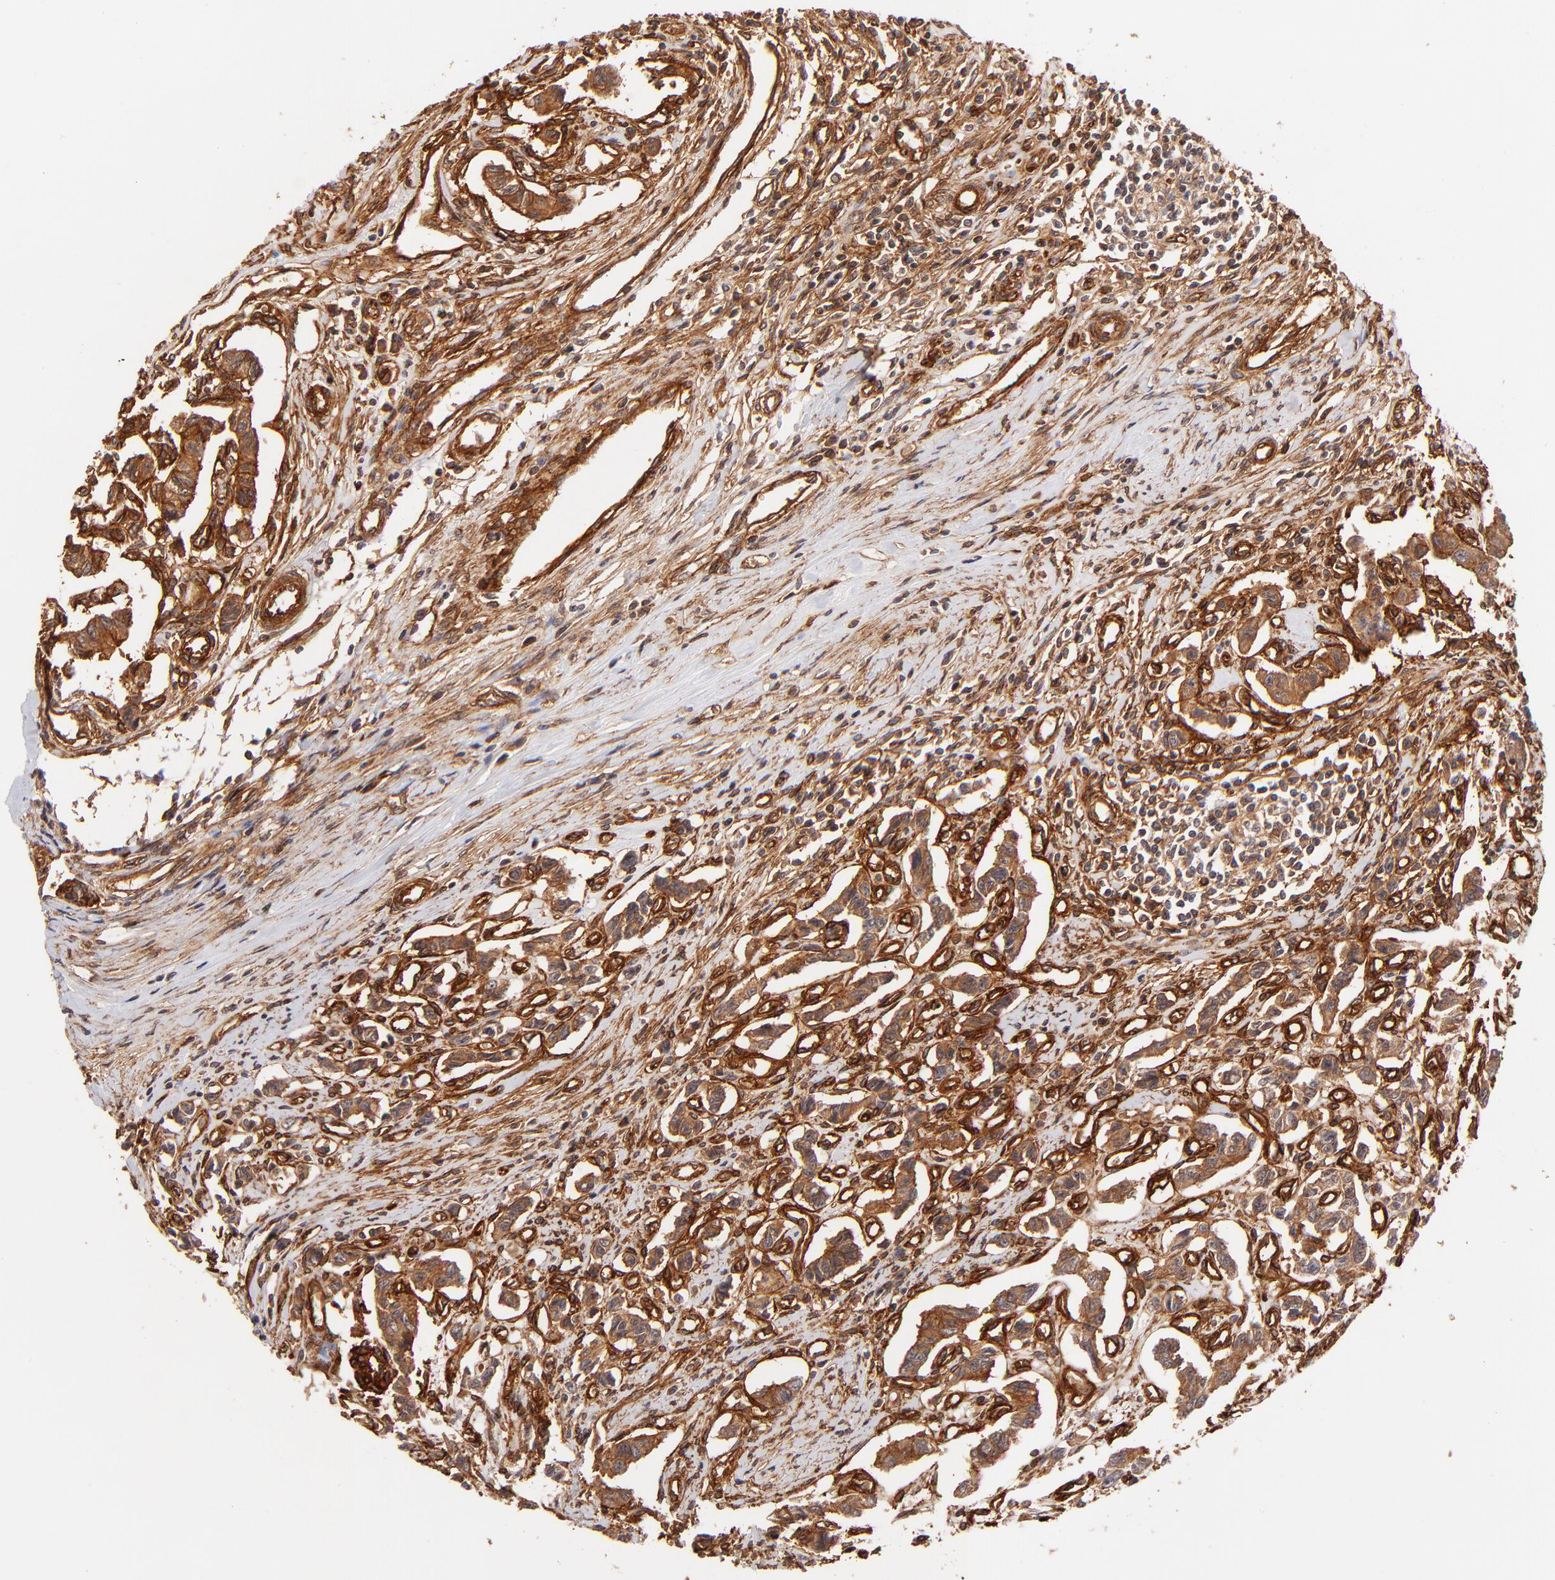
{"staining": {"intensity": "strong", "quantity": ">75%", "location": "cytoplasmic/membranous"}, "tissue": "renal cancer", "cell_type": "Tumor cells", "image_type": "cancer", "snomed": [{"axis": "morphology", "description": "Carcinoid, malignant, NOS"}, {"axis": "topography", "description": "Kidney"}], "caption": "Immunohistochemical staining of carcinoid (malignant) (renal) displays strong cytoplasmic/membranous protein positivity in approximately >75% of tumor cells. The staining is performed using DAB brown chromogen to label protein expression. The nuclei are counter-stained blue using hematoxylin.", "gene": "ITGB1", "patient": {"sex": "female", "age": 41}}